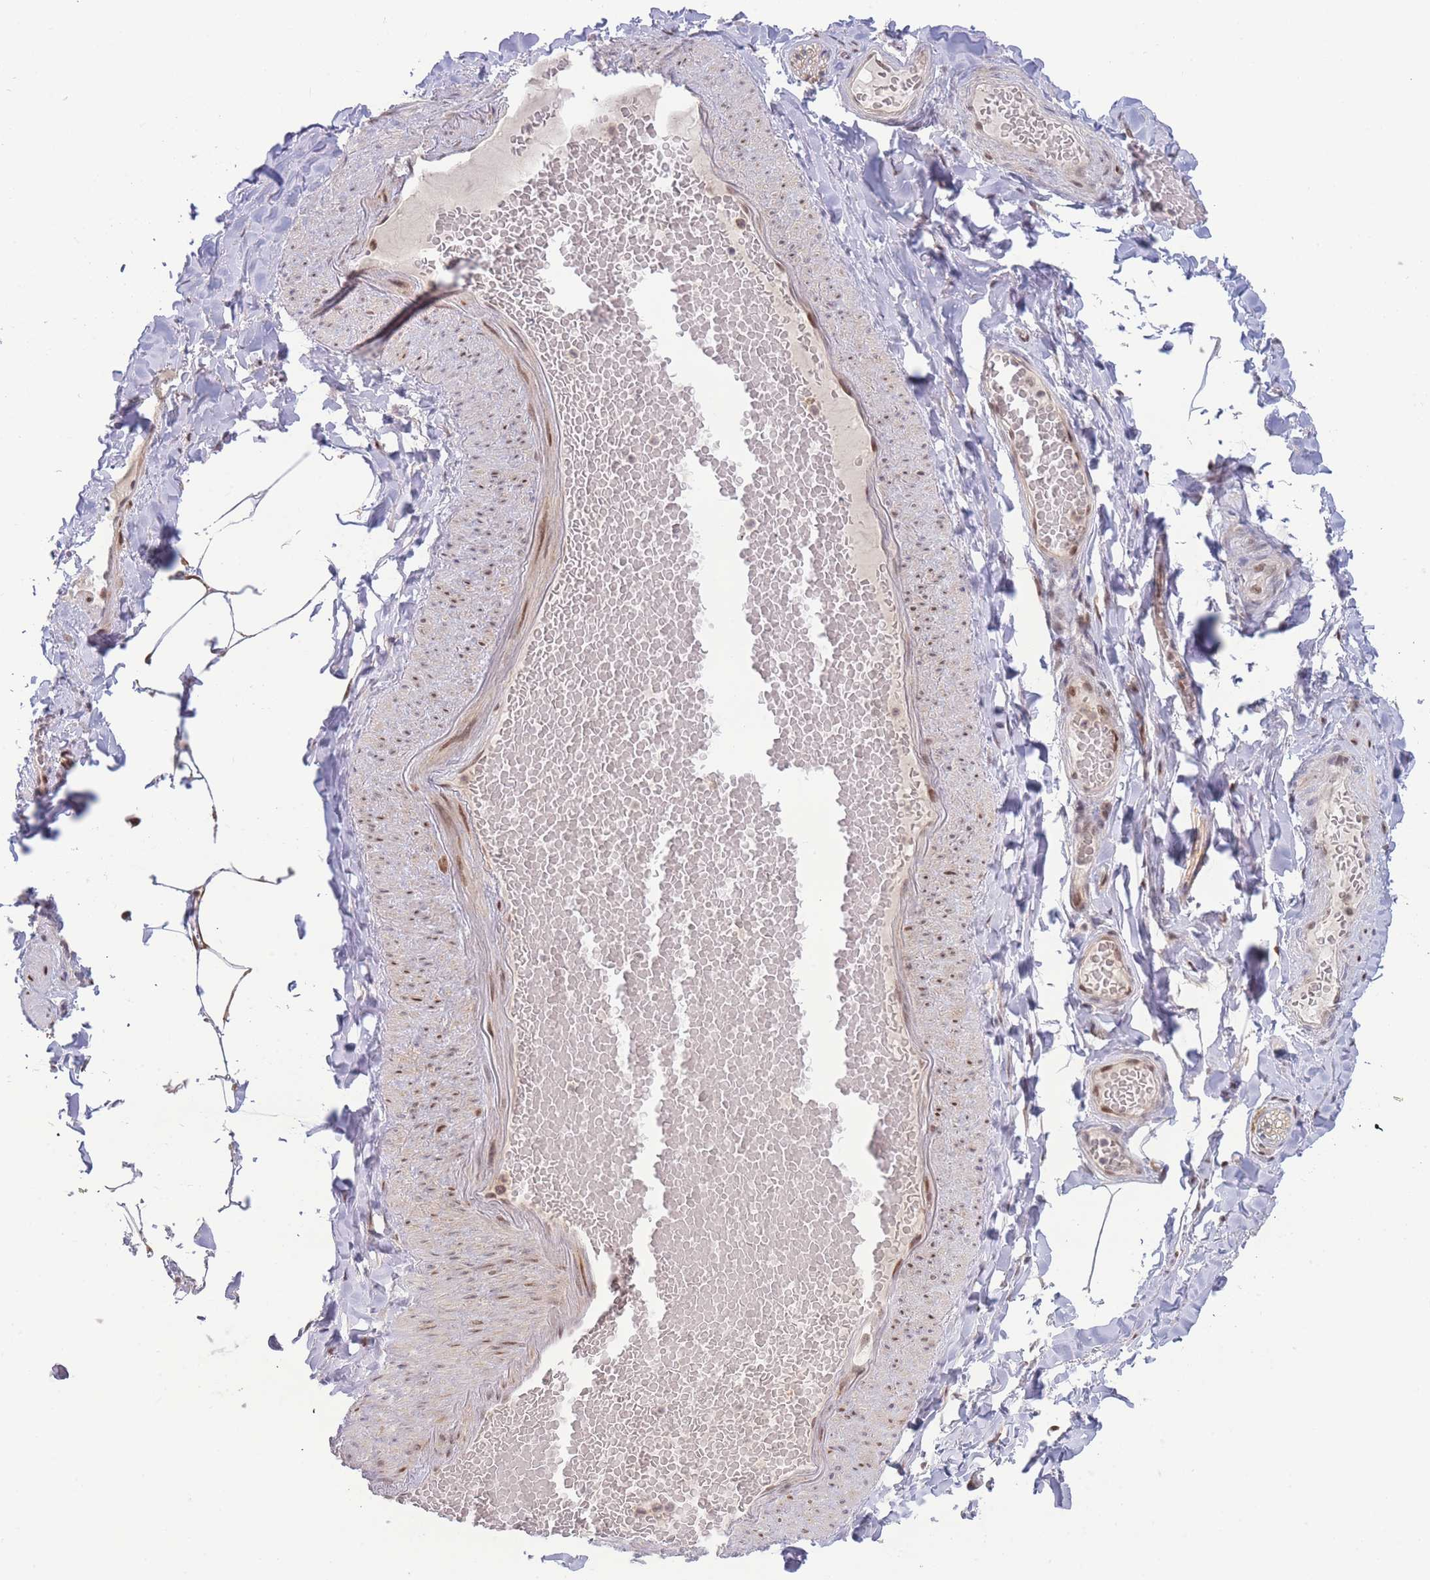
{"staining": {"intensity": "negative", "quantity": "none", "location": "none"}, "tissue": "adipose tissue", "cell_type": "Adipocytes", "image_type": "normal", "snomed": [{"axis": "morphology", "description": "Normal tissue, NOS"}, {"axis": "topography", "description": "Soft tissue"}, {"axis": "topography", "description": "Vascular tissue"}], "caption": "High magnification brightfield microscopy of unremarkable adipose tissue stained with DAB (brown) and counterstained with hematoxylin (blue): adipocytes show no significant expression. (Immunohistochemistry, brightfield microscopy, high magnification).", "gene": "DEAF1", "patient": {"sex": "male", "age": 54}}